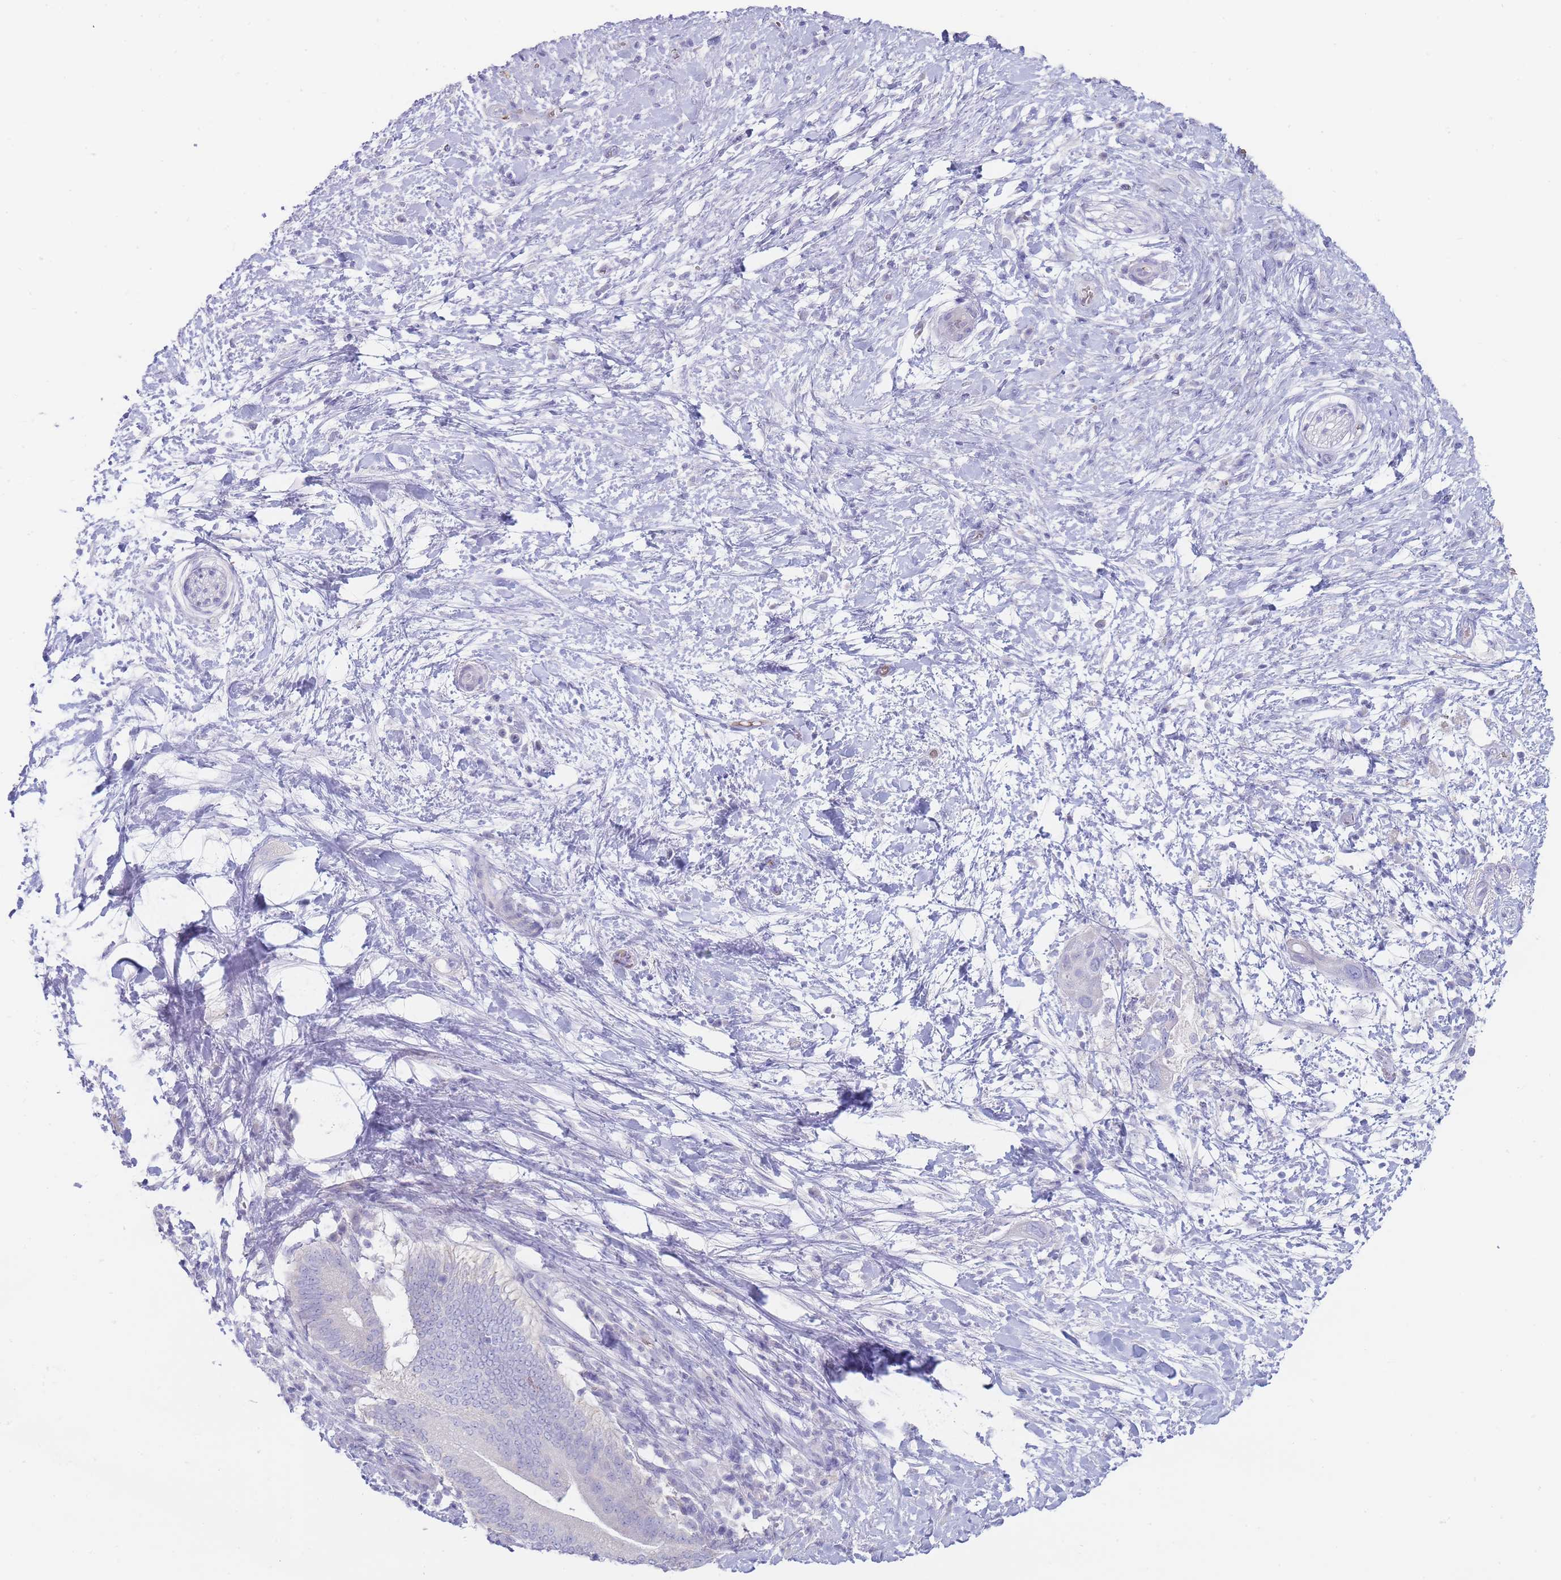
{"staining": {"intensity": "negative", "quantity": "none", "location": "none"}, "tissue": "pancreatic cancer", "cell_type": "Tumor cells", "image_type": "cancer", "snomed": [{"axis": "morphology", "description": "Adenocarcinoma, NOS"}, {"axis": "topography", "description": "Pancreas"}], "caption": "Tumor cells are negative for protein expression in human pancreatic cancer (adenocarcinoma).", "gene": "HBG2", "patient": {"sex": "male", "age": 68}}